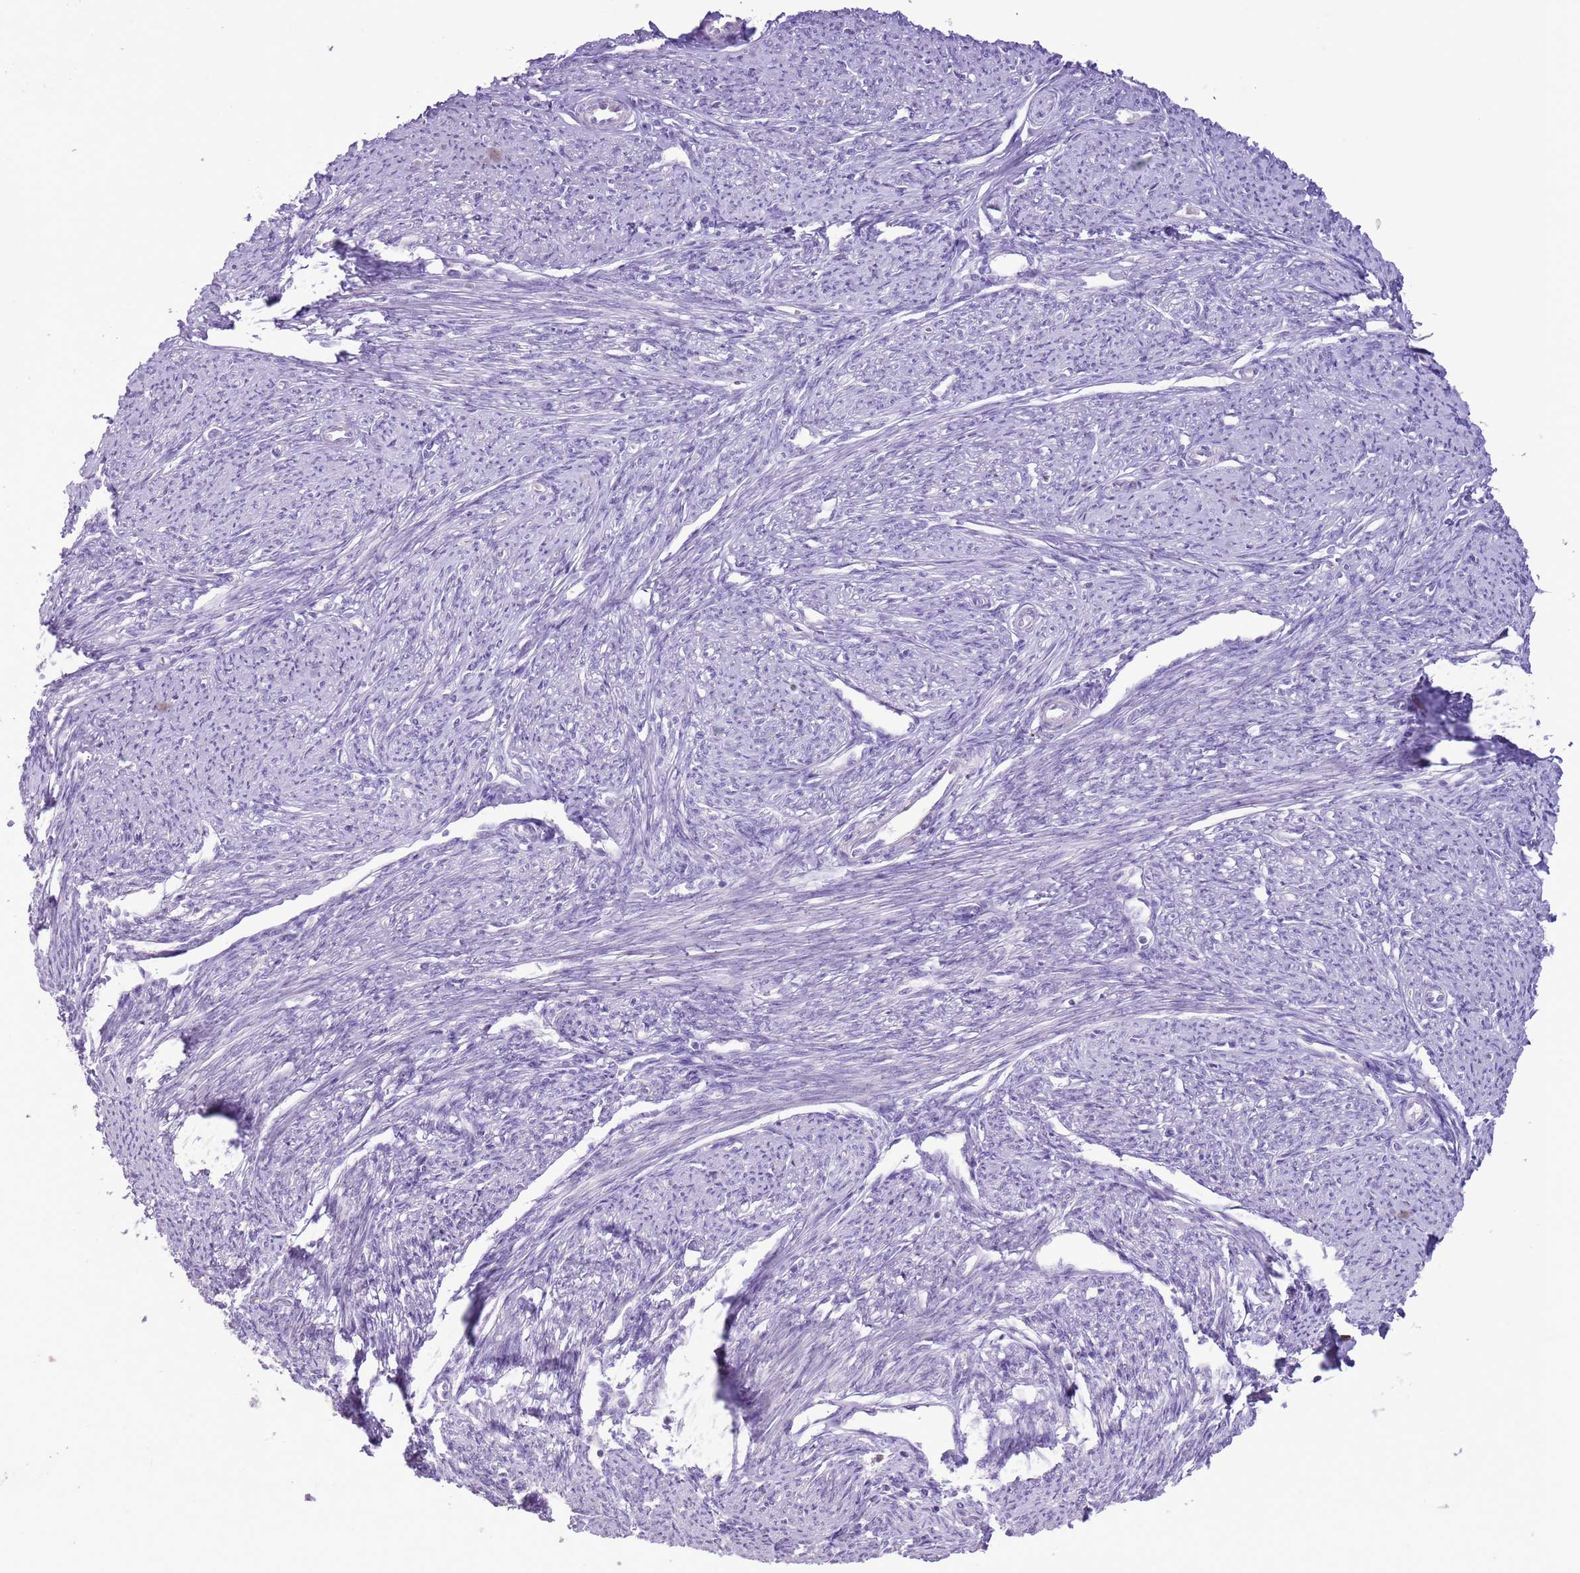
{"staining": {"intensity": "negative", "quantity": "none", "location": "none"}, "tissue": "smooth muscle", "cell_type": "Smooth muscle cells", "image_type": "normal", "snomed": [{"axis": "morphology", "description": "Normal tissue, NOS"}, {"axis": "topography", "description": "Smooth muscle"}, {"axis": "topography", "description": "Uterus"}], "caption": "Smooth muscle stained for a protein using immunohistochemistry (IHC) displays no expression smooth muscle cells.", "gene": "GMNN", "patient": {"sex": "female", "age": 59}}